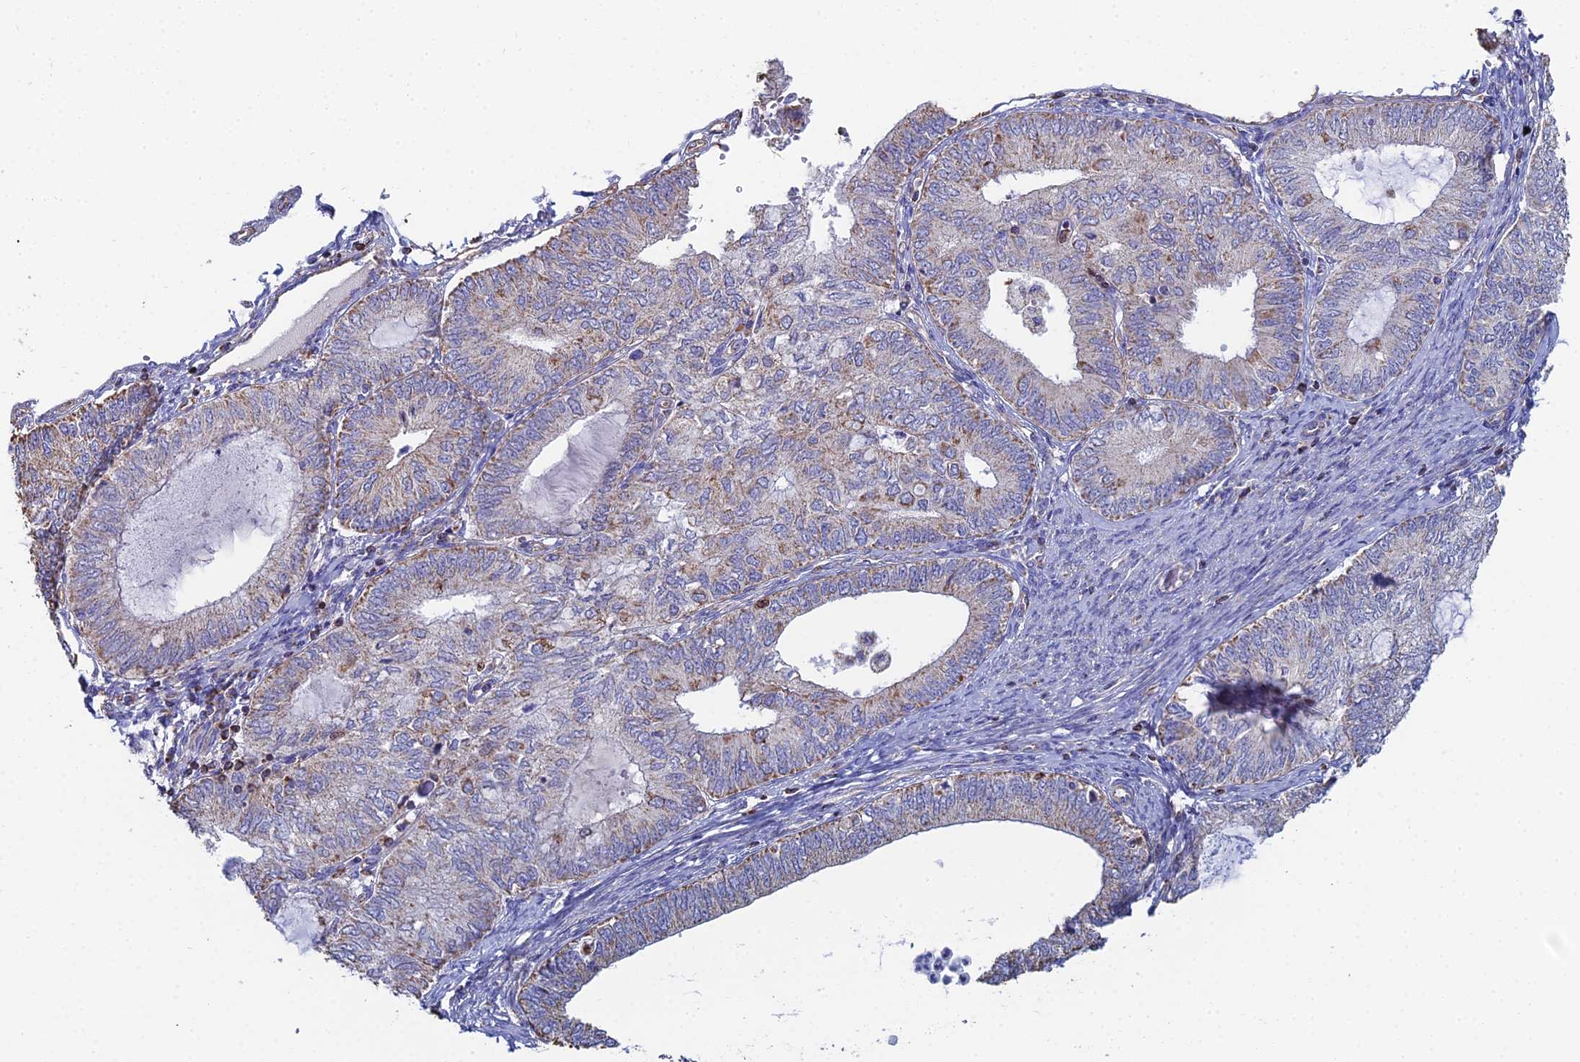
{"staining": {"intensity": "moderate", "quantity": "<25%", "location": "cytoplasmic/membranous"}, "tissue": "endometrial cancer", "cell_type": "Tumor cells", "image_type": "cancer", "snomed": [{"axis": "morphology", "description": "Adenocarcinoma, NOS"}, {"axis": "topography", "description": "Endometrium"}], "caption": "Tumor cells display low levels of moderate cytoplasmic/membranous expression in approximately <25% of cells in endometrial adenocarcinoma.", "gene": "SPOCK2", "patient": {"sex": "female", "age": 68}}